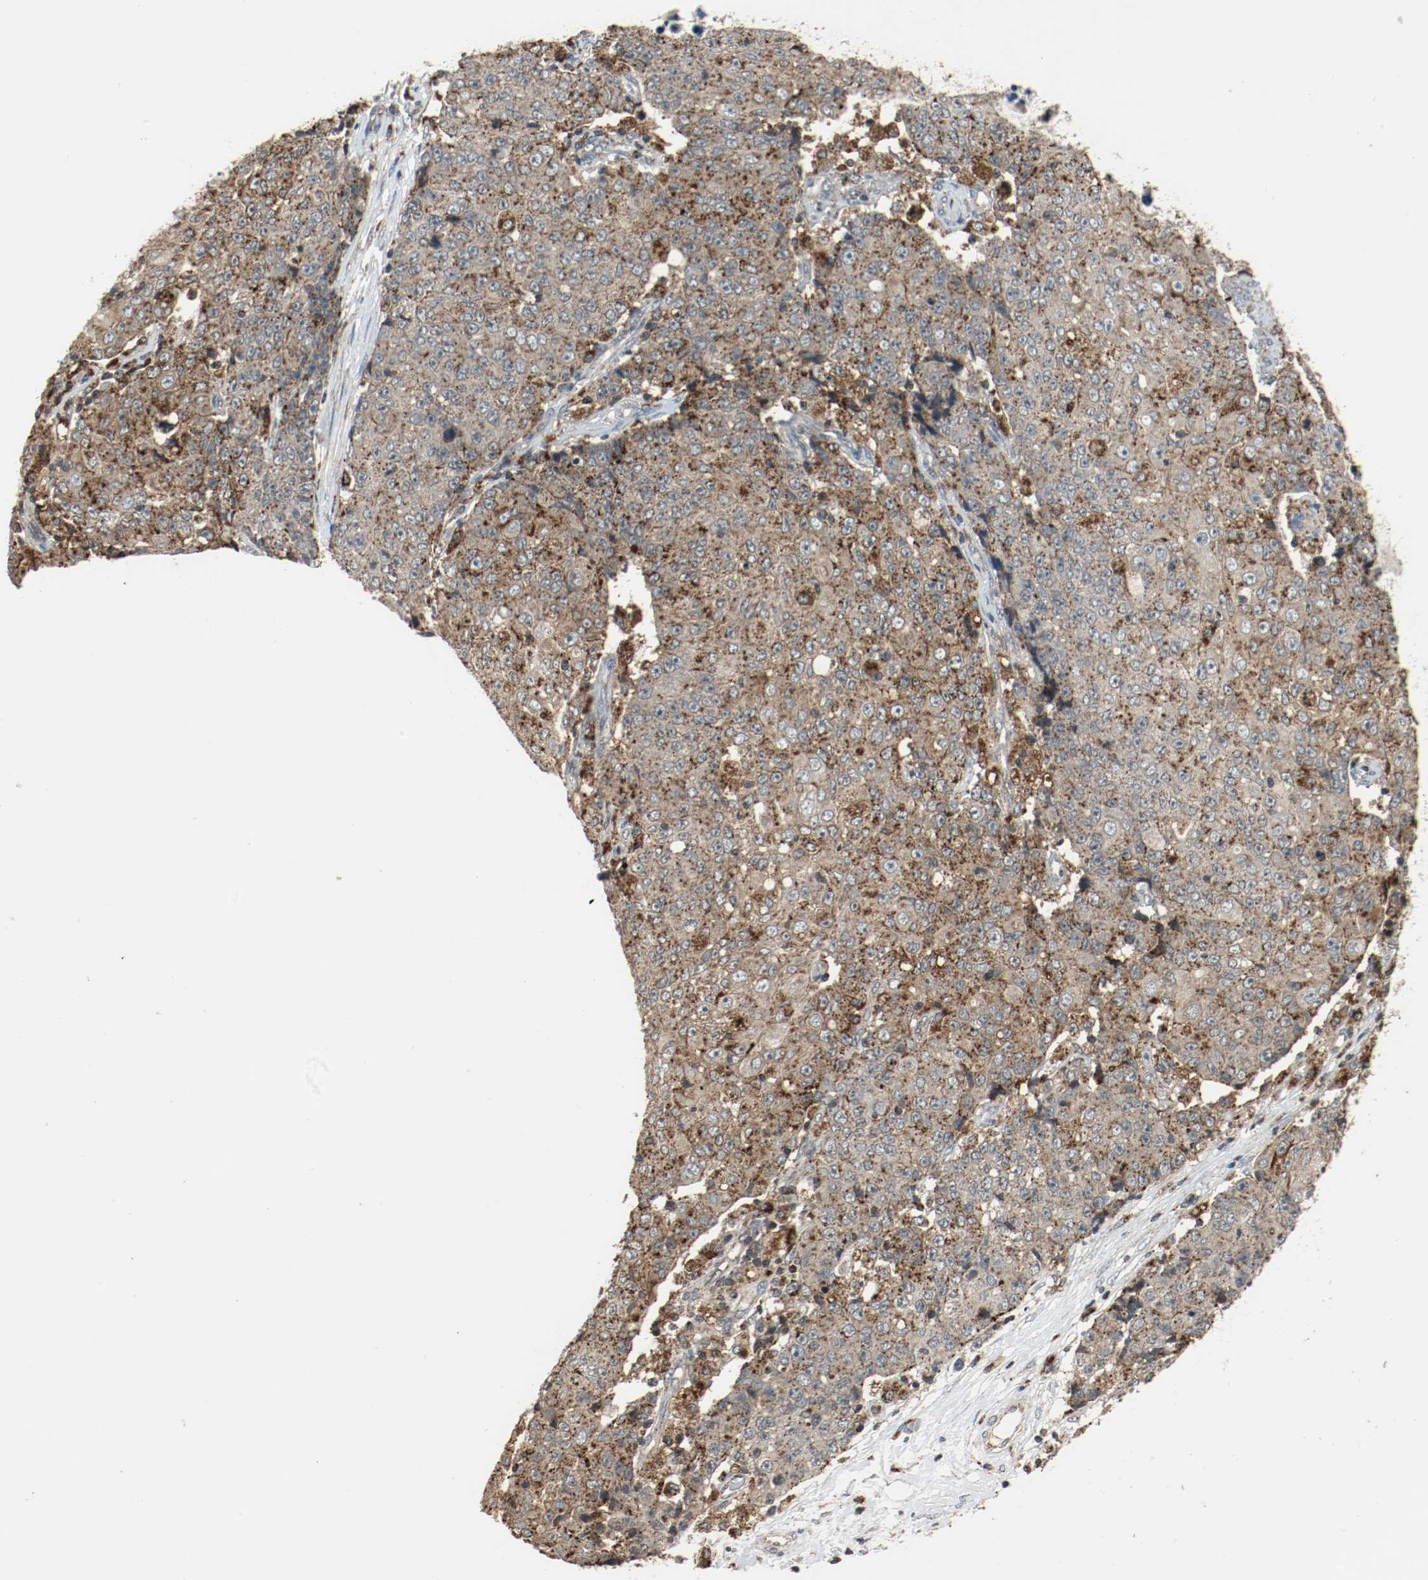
{"staining": {"intensity": "strong", "quantity": ">75%", "location": "cytoplasmic/membranous"}, "tissue": "ovarian cancer", "cell_type": "Tumor cells", "image_type": "cancer", "snomed": [{"axis": "morphology", "description": "Carcinoma, endometroid"}, {"axis": "topography", "description": "Ovary"}], "caption": "Ovarian endometroid carcinoma tissue reveals strong cytoplasmic/membranous positivity in about >75% of tumor cells, visualized by immunohistochemistry. Immunohistochemistry (ihc) stains the protein in brown and the nuclei are stained blue.", "gene": "LAMP2", "patient": {"sex": "female", "age": 42}}